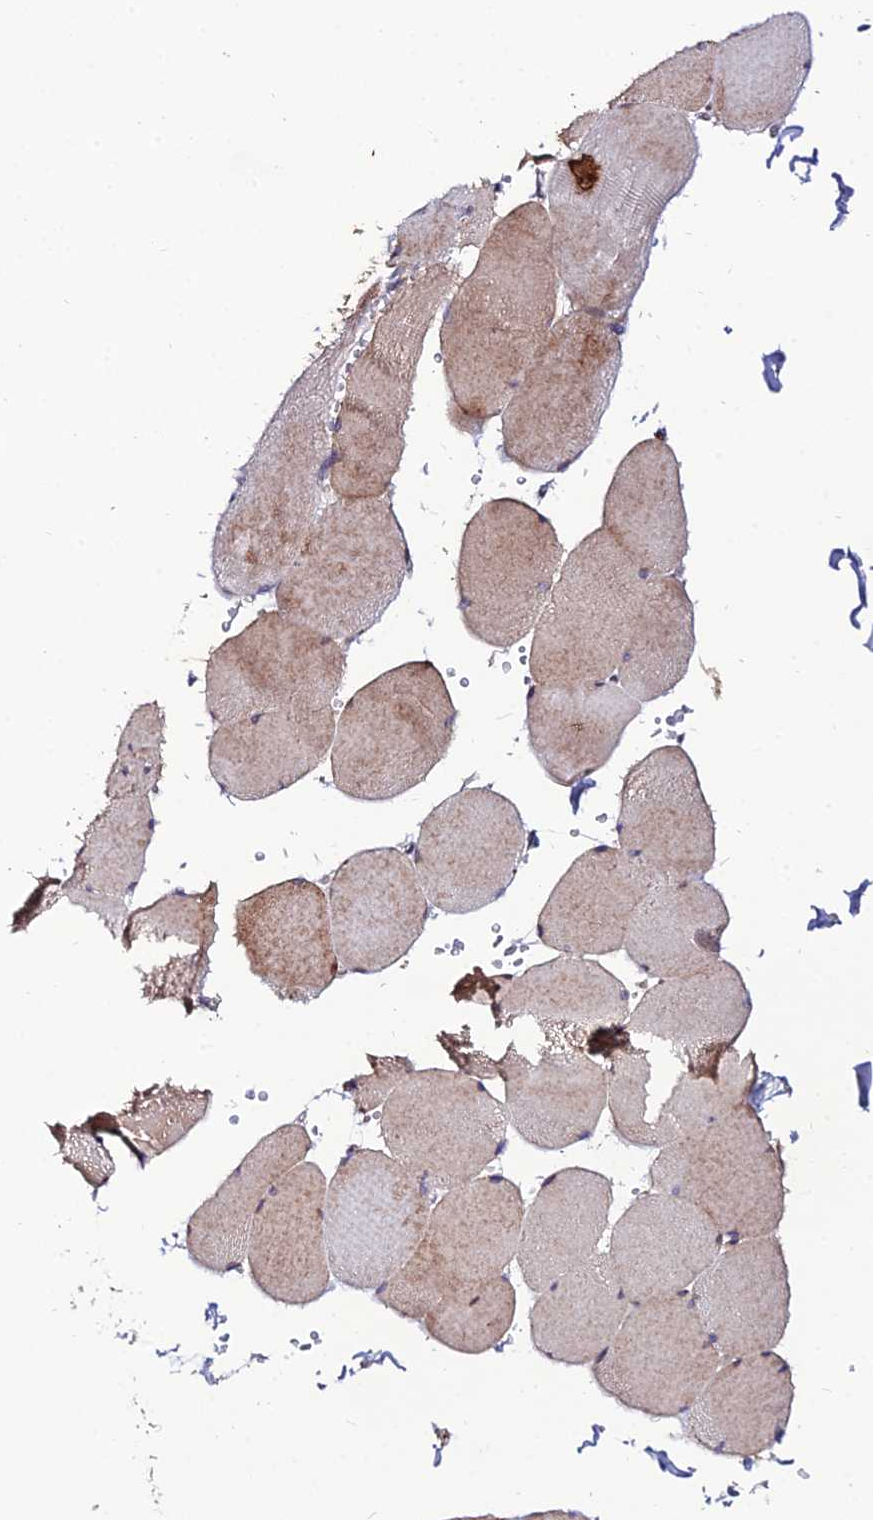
{"staining": {"intensity": "moderate", "quantity": "25%-75%", "location": "cytoplasmic/membranous"}, "tissue": "skeletal muscle", "cell_type": "Myocytes", "image_type": "normal", "snomed": [{"axis": "morphology", "description": "Normal tissue, NOS"}, {"axis": "topography", "description": "Skeletal muscle"}, {"axis": "topography", "description": "Head-Neck"}], "caption": "Immunohistochemical staining of unremarkable skeletal muscle exhibits medium levels of moderate cytoplasmic/membranous expression in about 25%-75% of myocytes.", "gene": "ARL6IP1", "patient": {"sex": "male", "age": 66}}